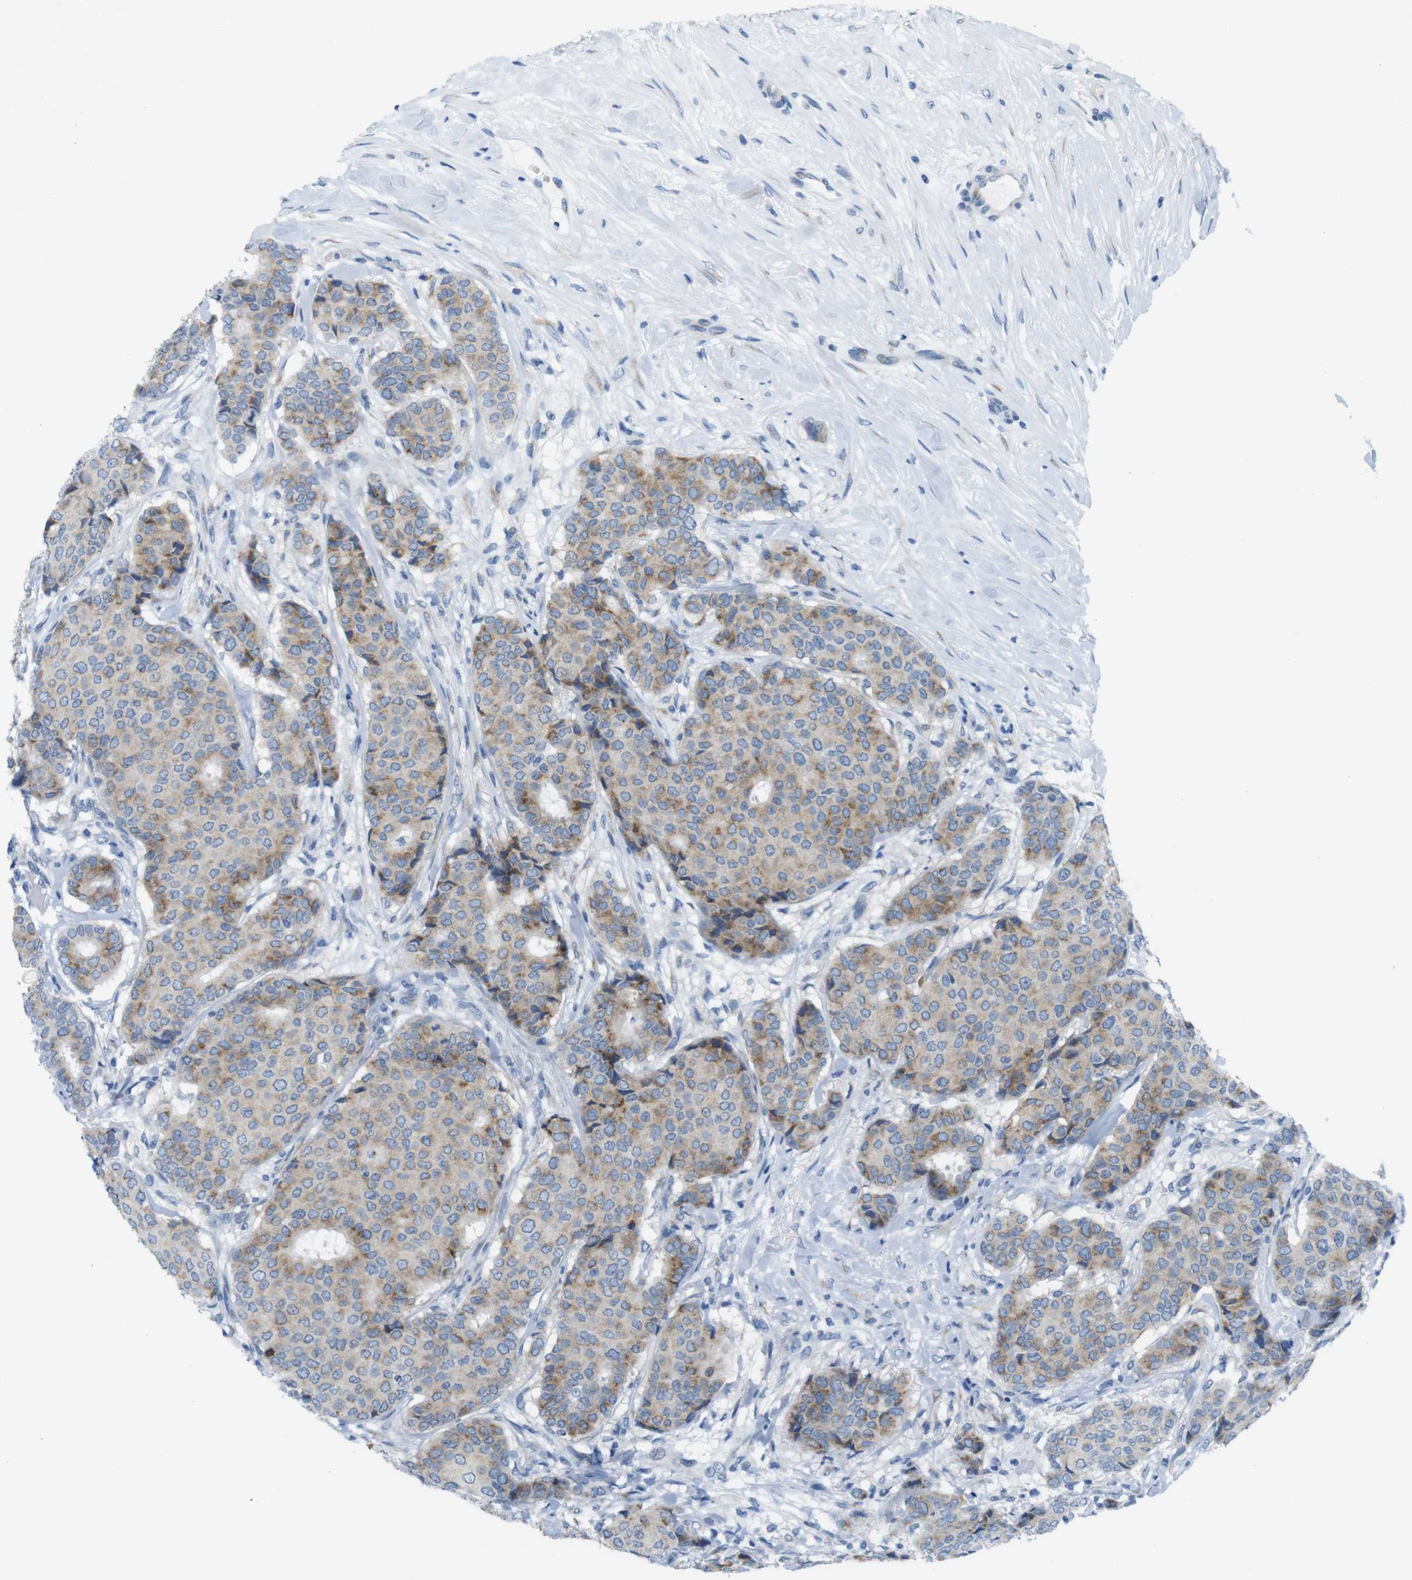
{"staining": {"intensity": "moderate", "quantity": ">75%", "location": "cytoplasmic/membranous"}, "tissue": "breast cancer", "cell_type": "Tumor cells", "image_type": "cancer", "snomed": [{"axis": "morphology", "description": "Duct carcinoma"}, {"axis": "topography", "description": "Breast"}], "caption": "Invasive ductal carcinoma (breast) stained with DAB (3,3'-diaminobenzidine) IHC demonstrates medium levels of moderate cytoplasmic/membranous positivity in approximately >75% of tumor cells.", "gene": "GOLGA2", "patient": {"sex": "female", "age": 75}}